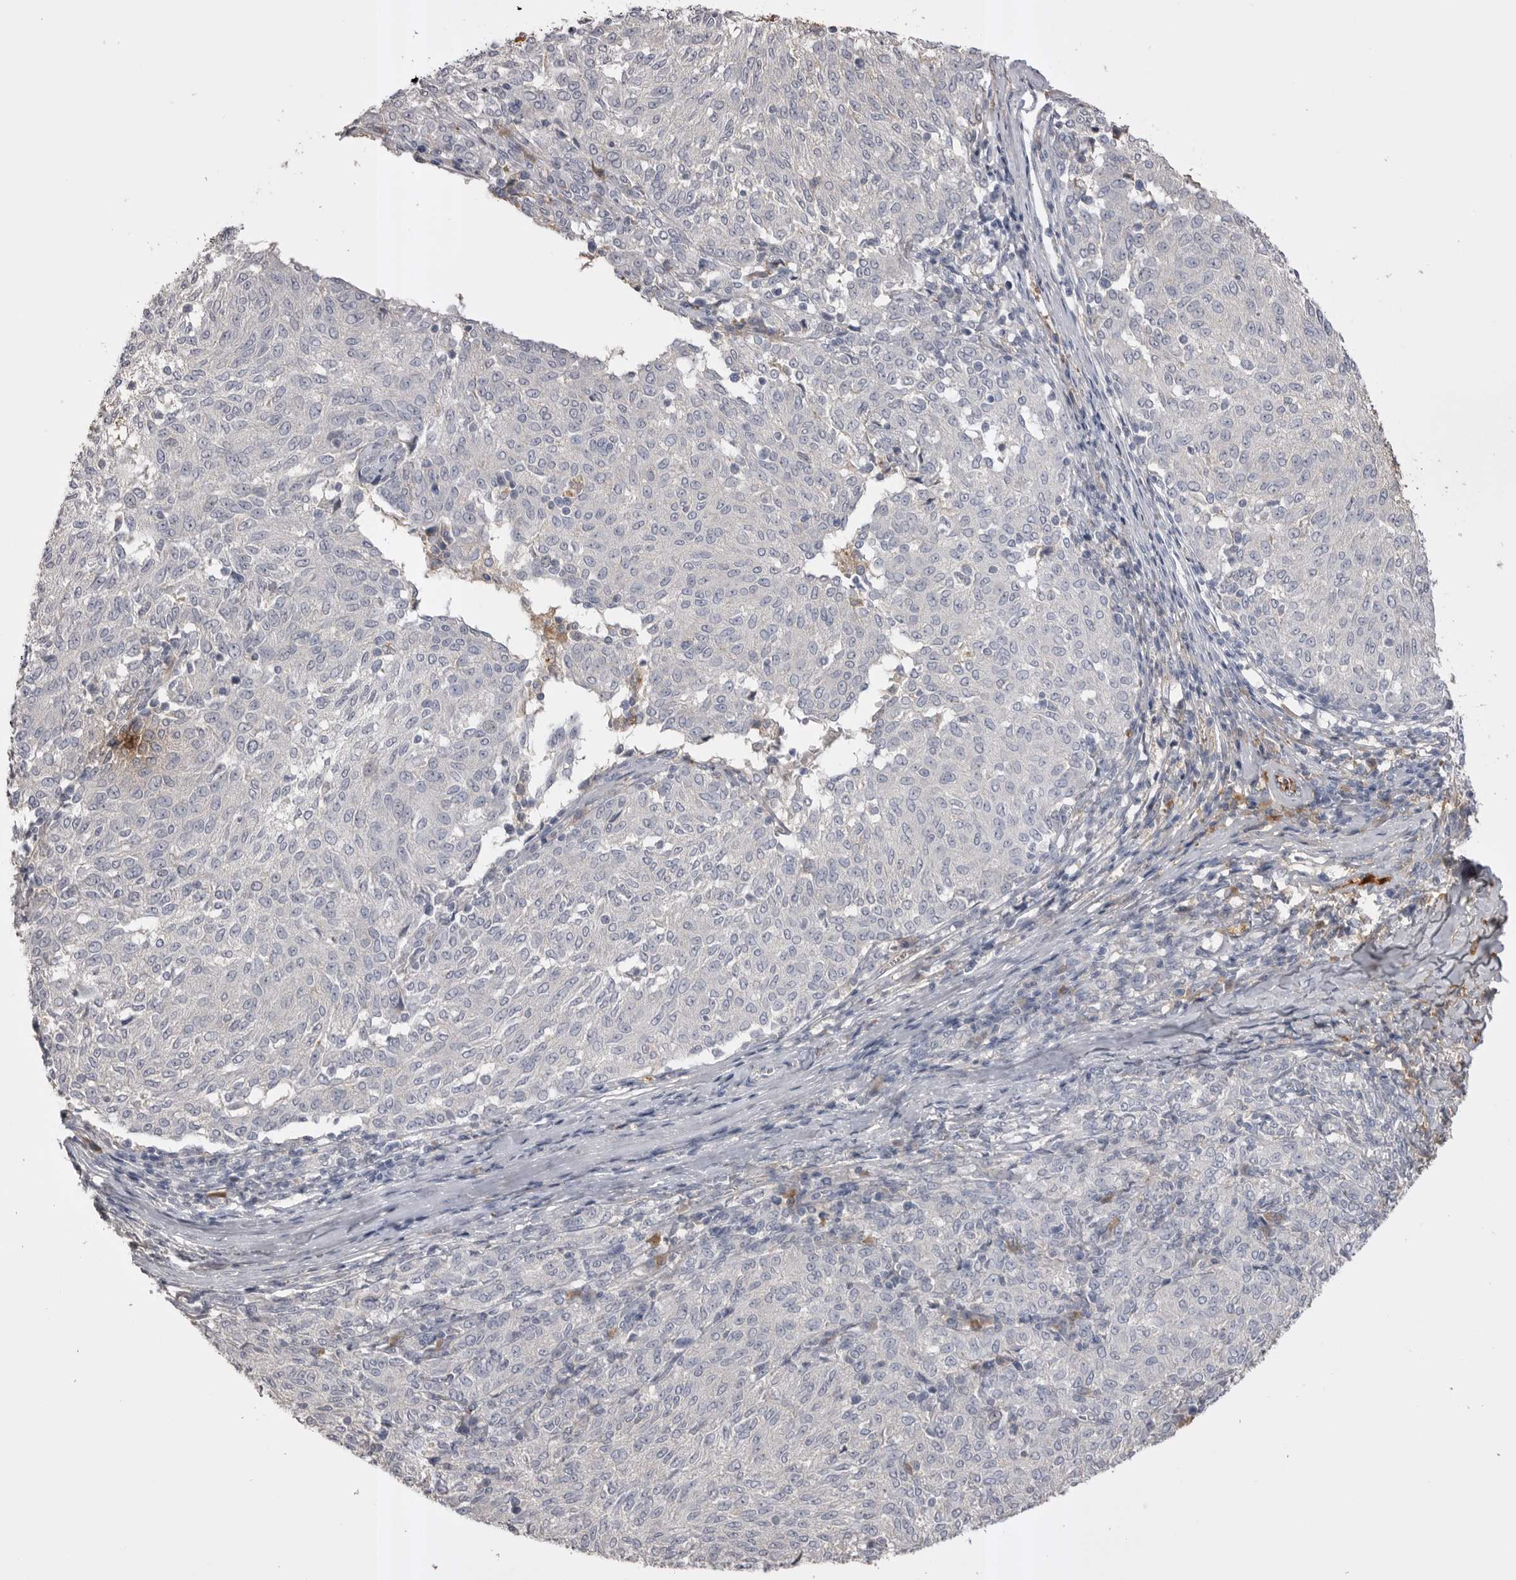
{"staining": {"intensity": "negative", "quantity": "none", "location": "none"}, "tissue": "melanoma", "cell_type": "Tumor cells", "image_type": "cancer", "snomed": [{"axis": "morphology", "description": "Malignant melanoma, NOS"}, {"axis": "topography", "description": "Skin"}], "caption": "Tumor cells are negative for brown protein staining in melanoma.", "gene": "AHSG", "patient": {"sex": "female", "age": 72}}